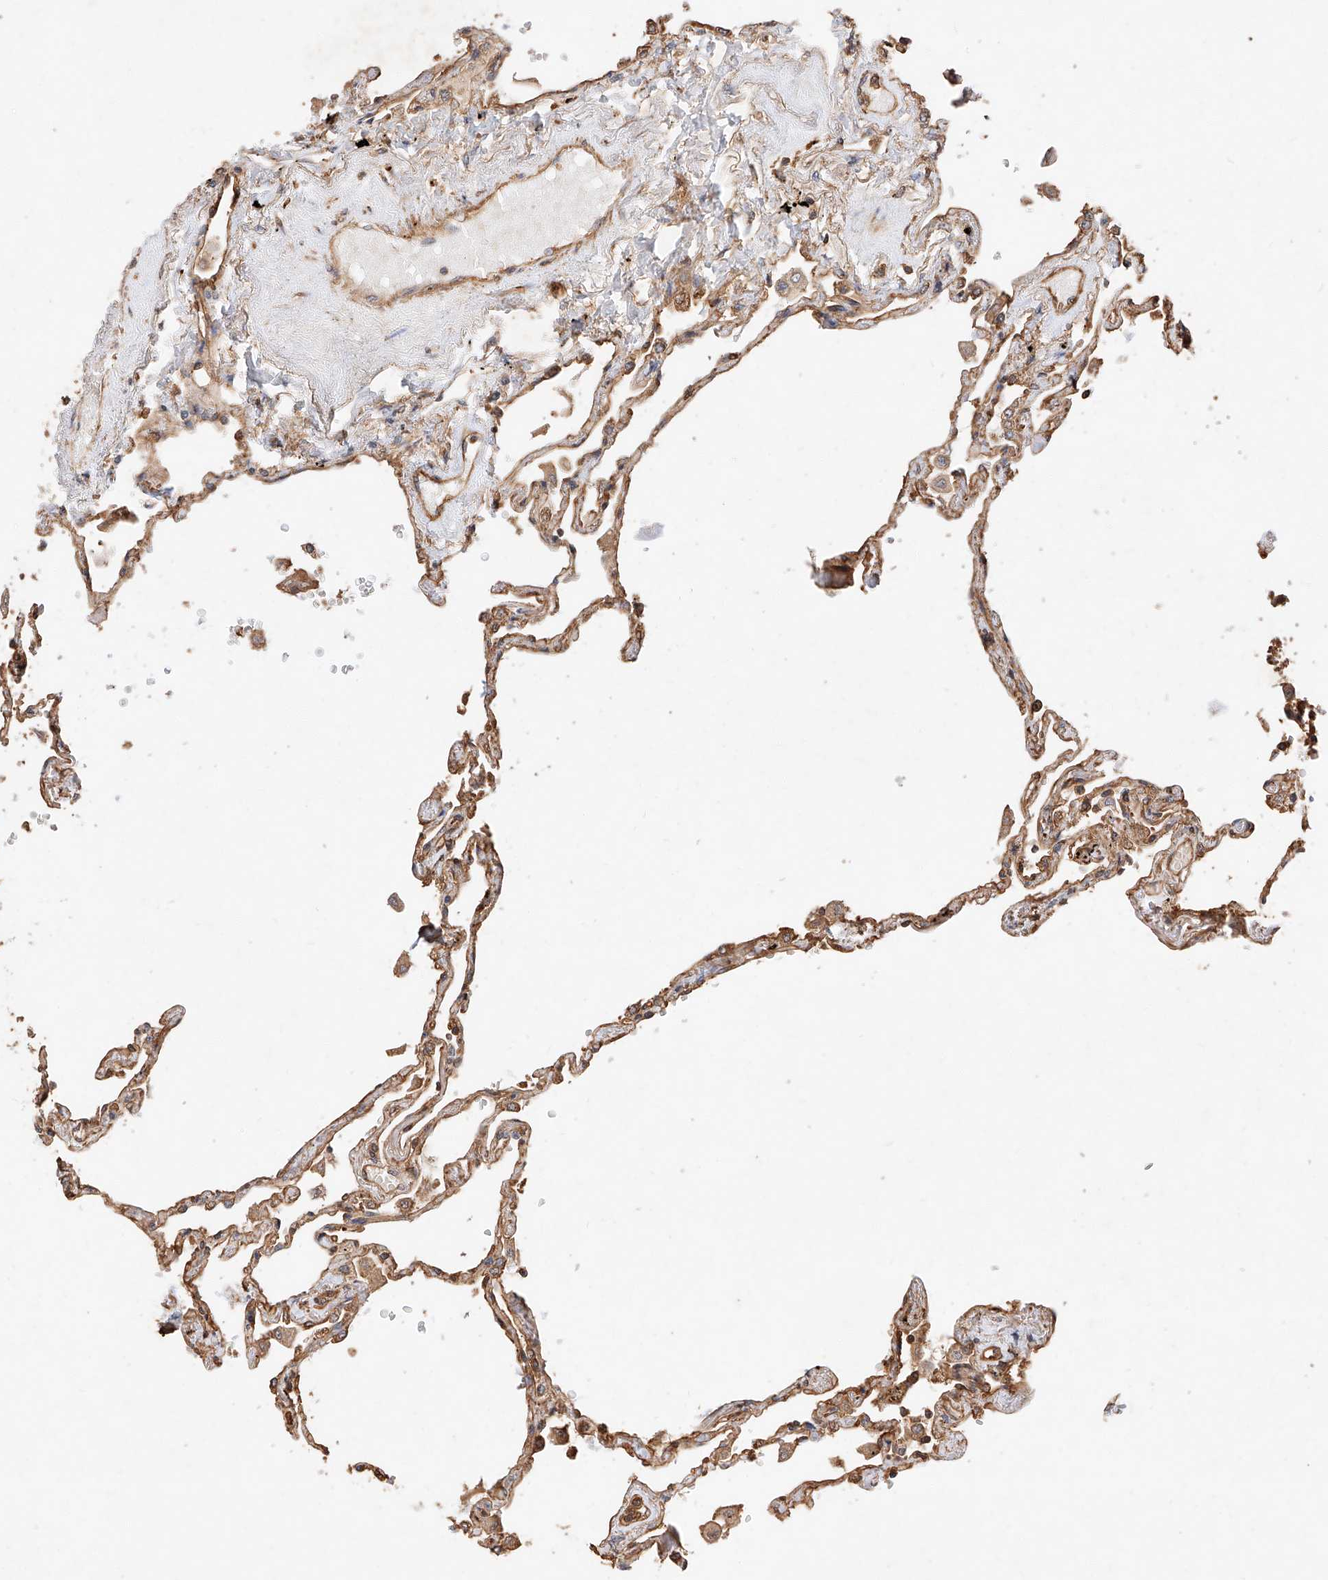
{"staining": {"intensity": "moderate", "quantity": ">75%", "location": "cytoplasmic/membranous"}, "tissue": "lung", "cell_type": "Alveolar cells", "image_type": "normal", "snomed": [{"axis": "morphology", "description": "Normal tissue, NOS"}, {"axis": "topography", "description": "Lung"}], "caption": "An immunohistochemistry (IHC) photomicrograph of benign tissue is shown. Protein staining in brown highlights moderate cytoplasmic/membranous positivity in lung within alveolar cells. Using DAB (3,3'-diaminobenzidine) (brown) and hematoxylin (blue) stains, captured at high magnification using brightfield microscopy.", "gene": "GHDC", "patient": {"sex": "female", "age": 67}}